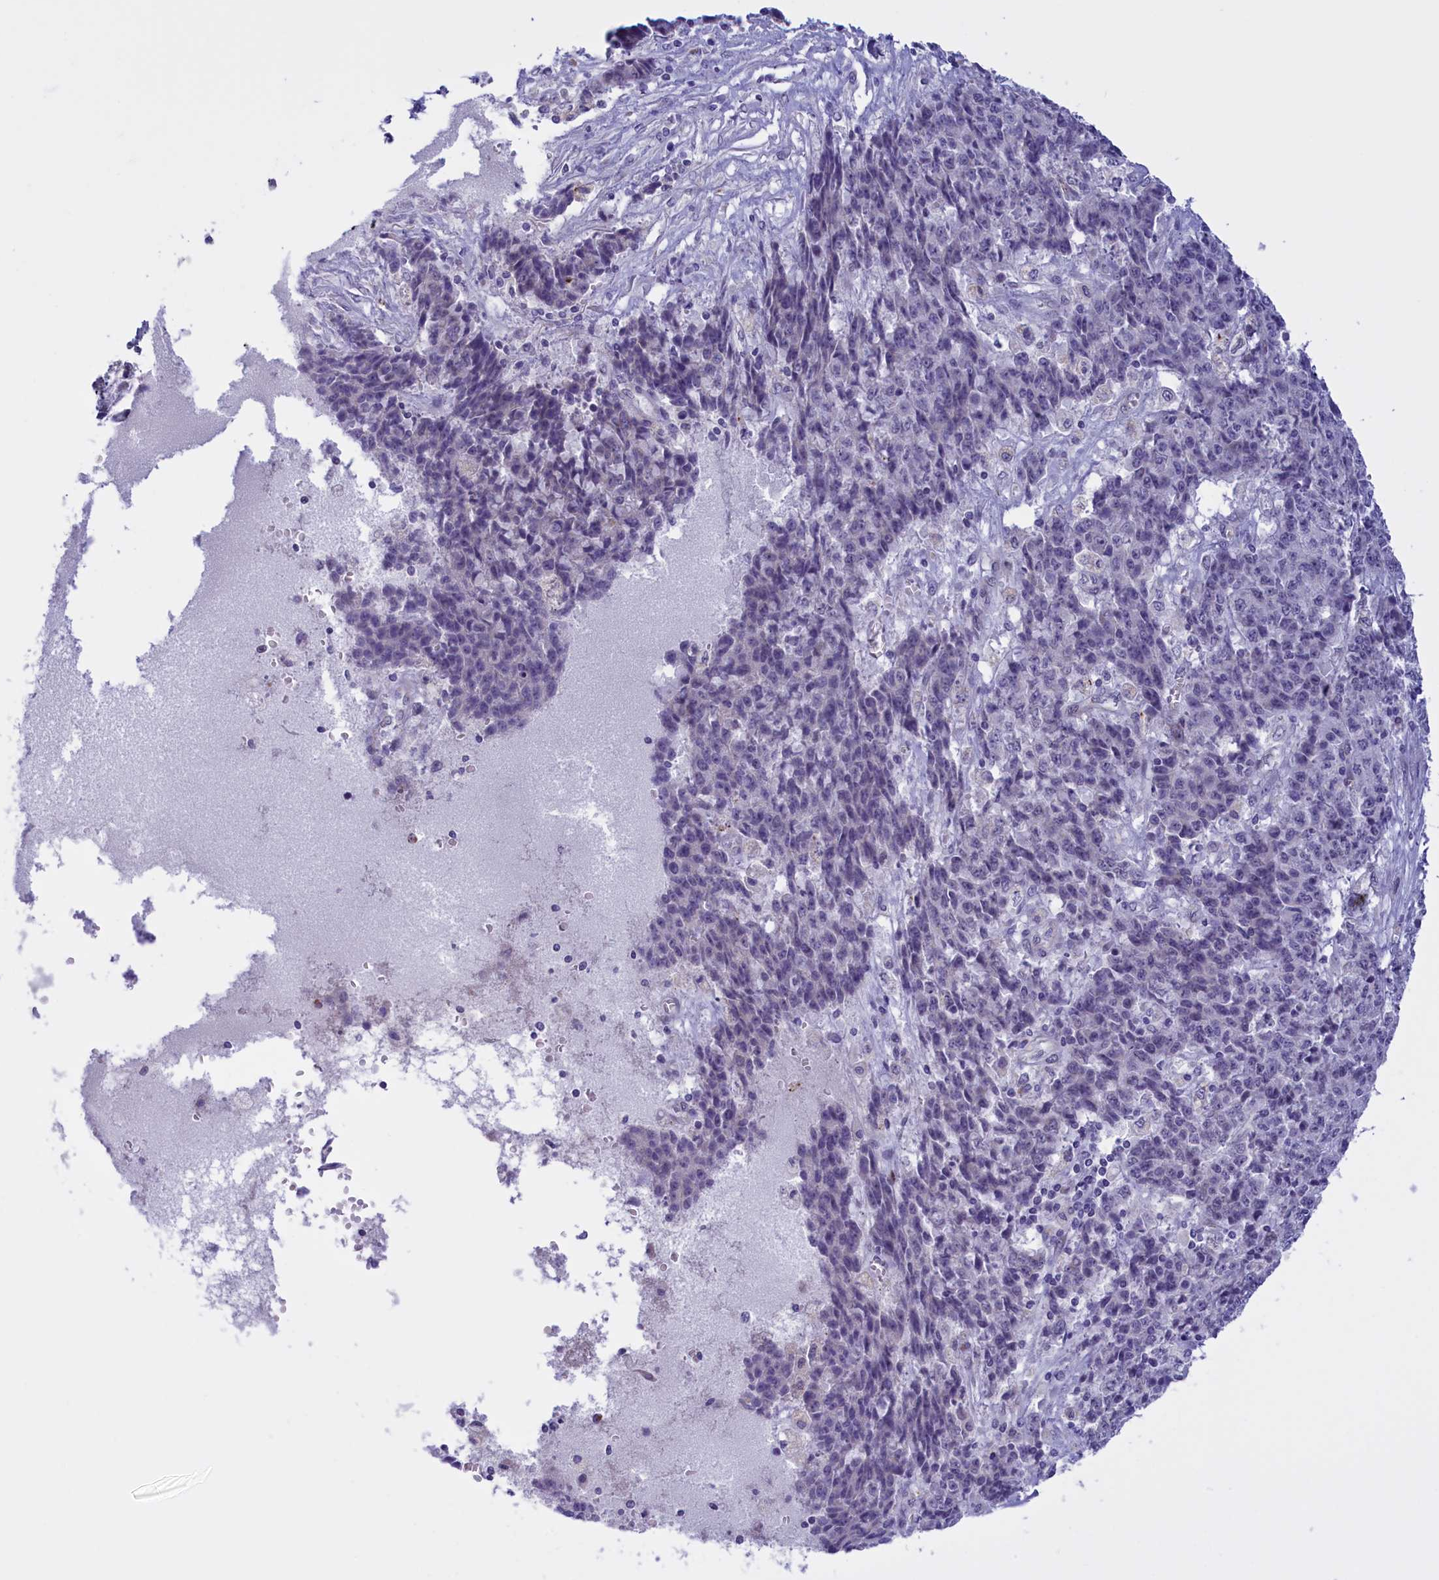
{"staining": {"intensity": "negative", "quantity": "none", "location": "none"}, "tissue": "ovarian cancer", "cell_type": "Tumor cells", "image_type": "cancer", "snomed": [{"axis": "morphology", "description": "Carcinoma, endometroid"}, {"axis": "topography", "description": "Ovary"}], "caption": "There is no significant expression in tumor cells of ovarian endometroid carcinoma.", "gene": "FAM149B1", "patient": {"sex": "female", "age": 42}}